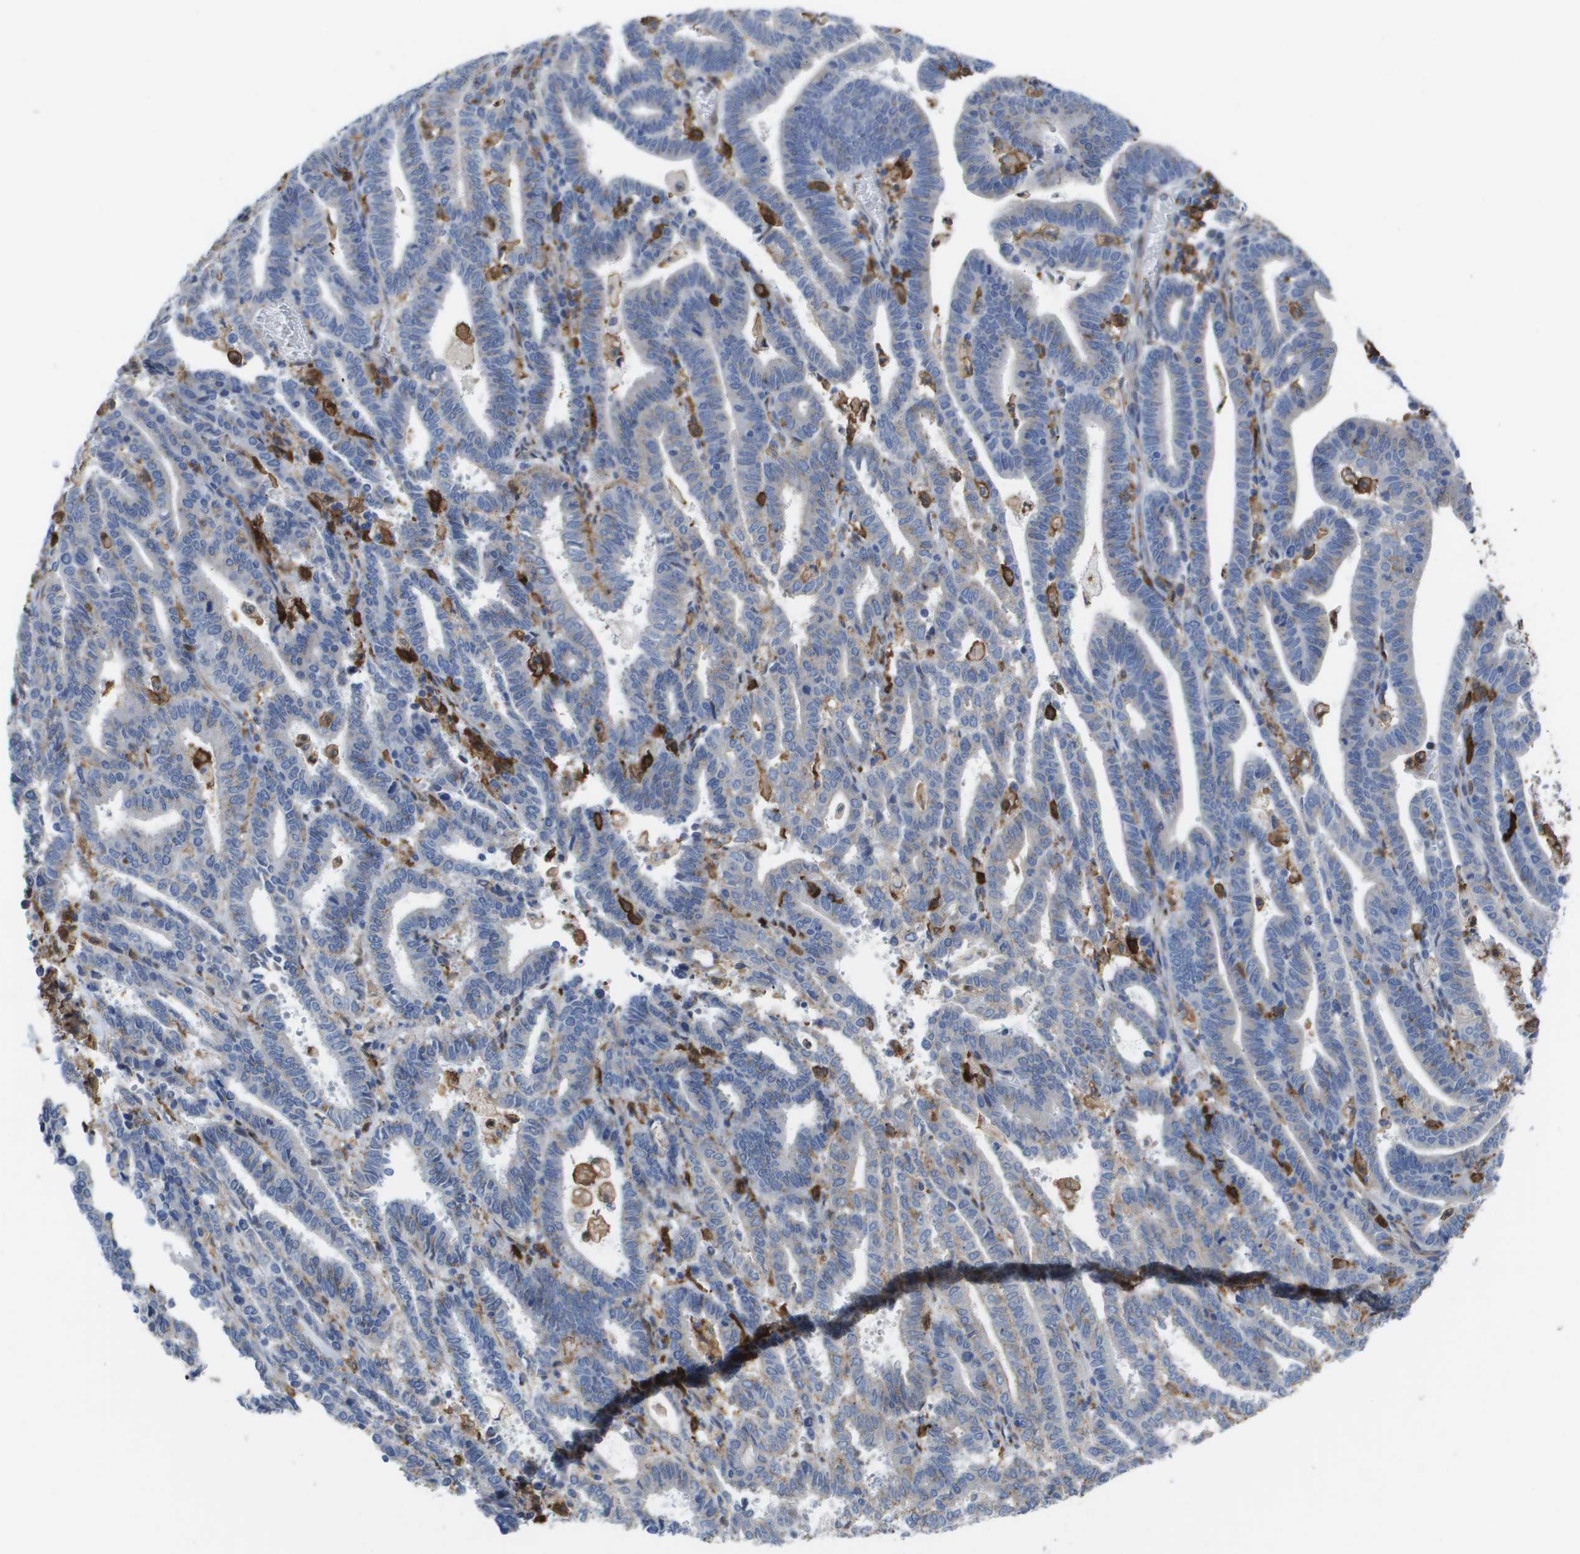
{"staining": {"intensity": "negative", "quantity": "none", "location": "none"}, "tissue": "endometrial cancer", "cell_type": "Tumor cells", "image_type": "cancer", "snomed": [{"axis": "morphology", "description": "Adenocarcinoma, NOS"}, {"axis": "topography", "description": "Uterus"}], "caption": "The histopathology image exhibits no staining of tumor cells in endometrial cancer (adenocarcinoma).", "gene": "SLC37A2", "patient": {"sex": "female", "age": 83}}